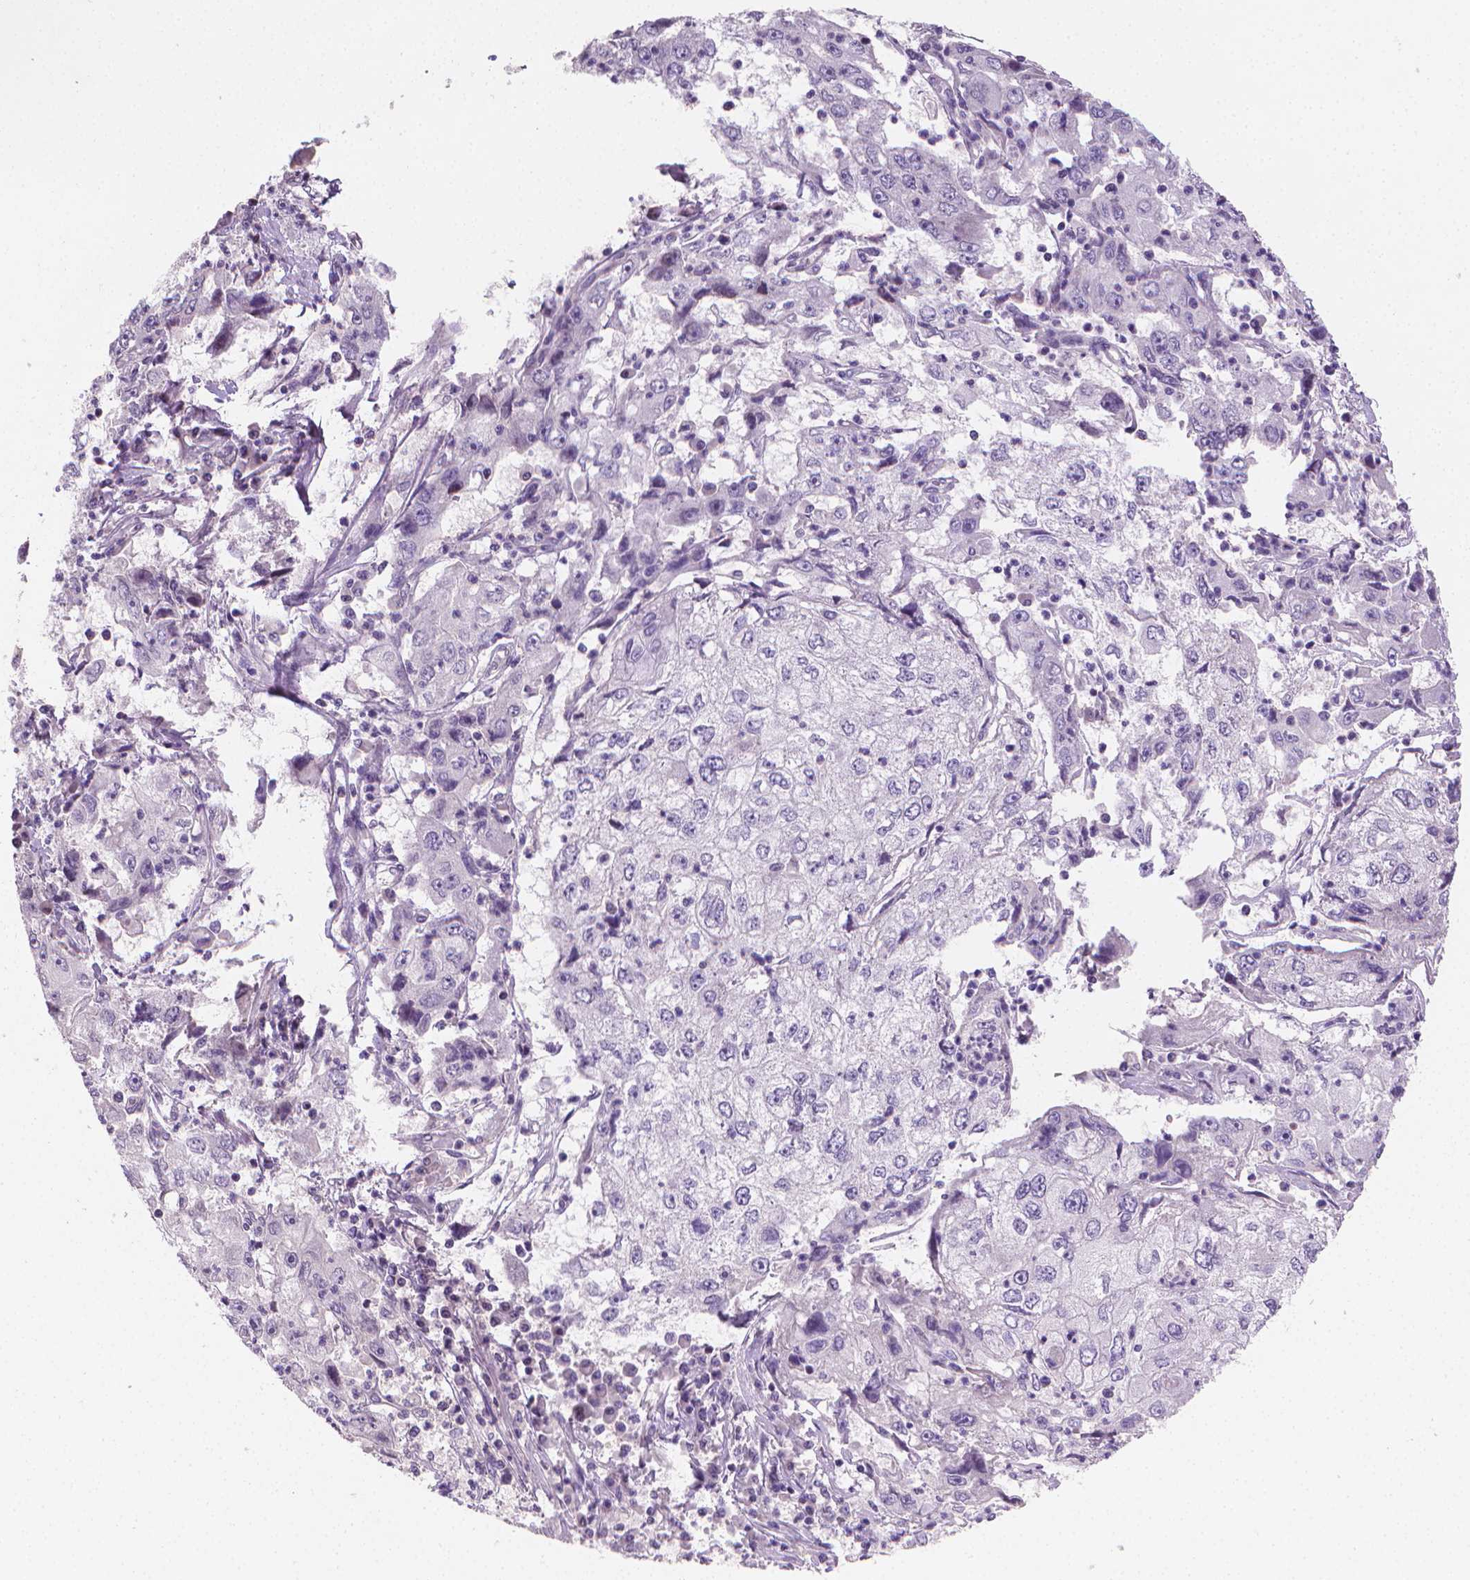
{"staining": {"intensity": "negative", "quantity": "none", "location": "none"}, "tissue": "cervical cancer", "cell_type": "Tumor cells", "image_type": "cancer", "snomed": [{"axis": "morphology", "description": "Squamous cell carcinoma, NOS"}, {"axis": "topography", "description": "Cervix"}], "caption": "Image shows no significant protein expression in tumor cells of cervical cancer (squamous cell carcinoma).", "gene": "CLXN", "patient": {"sex": "female", "age": 36}}